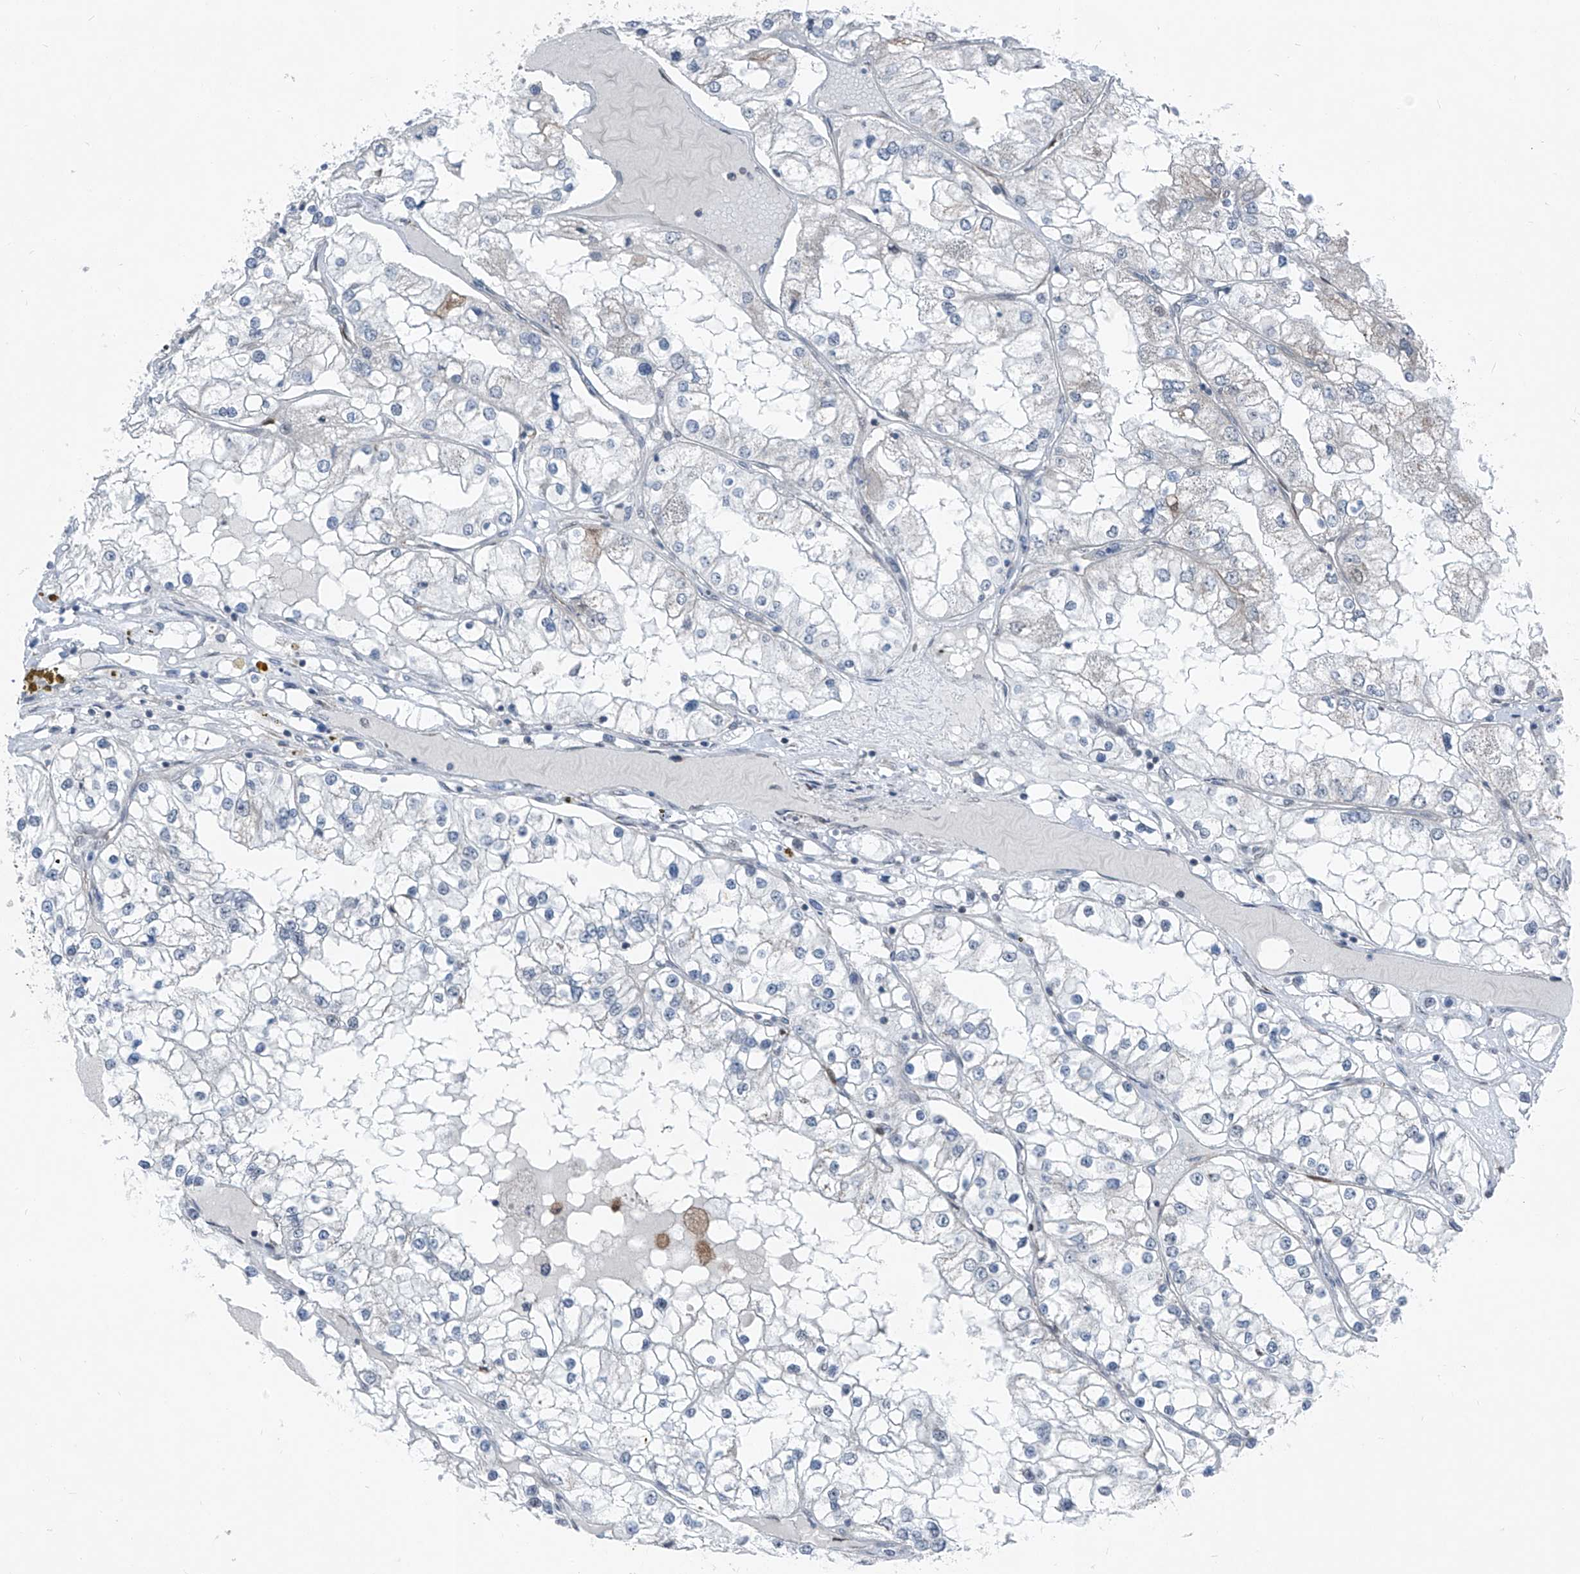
{"staining": {"intensity": "negative", "quantity": "none", "location": "none"}, "tissue": "renal cancer", "cell_type": "Tumor cells", "image_type": "cancer", "snomed": [{"axis": "morphology", "description": "Adenocarcinoma, NOS"}, {"axis": "topography", "description": "Kidney"}], "caption": "This is an immunohistochemistry (IHC) image of human adenocarcinoma (renal). There is no staining in tumor cells.", "gene": "DYRK1B", "patient": {"sex": "male", "age": 68}}